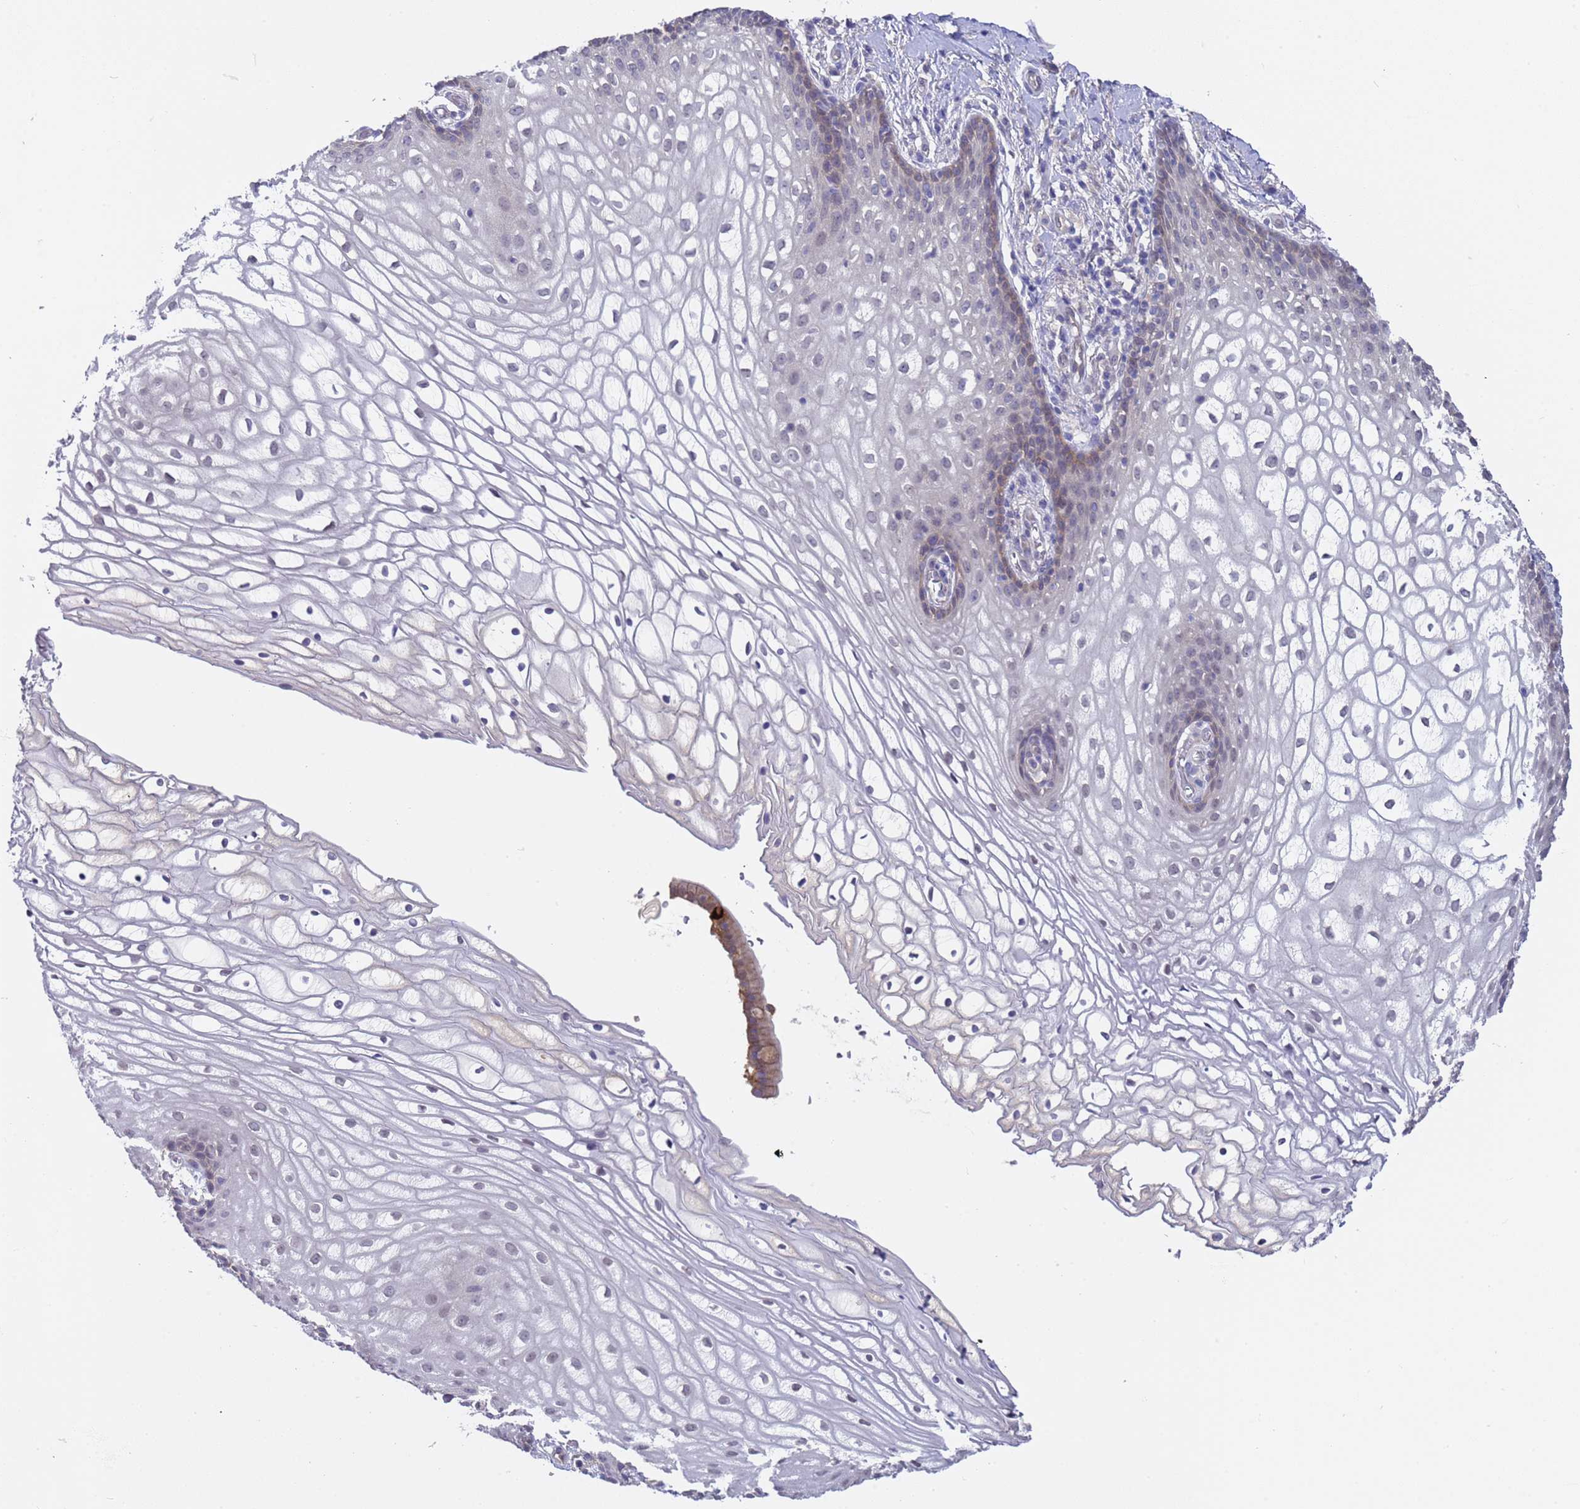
{"staining": {"intensity": "weak", "quantity": "<25%", "location": "cytoplasmic/membranous"}, "tissue": "vagina", "cell_type": "Squamous epithelial cells", "image_type": "normal", "snomed": [{"axis": "morphology", "description": "Normal tissue, NOS"}, {"axis": "topography", "description": "Vagina"}], "caption": "DAB (3,3'-diaminobenzidine) immunohistochemical staining of normal human vagina demonstrates no significant positivity in squamous epithelial cells. Nuclei are stained in blue.", "gene": "TRMT10A", "patient": {"sex": "female", "age": 60}}